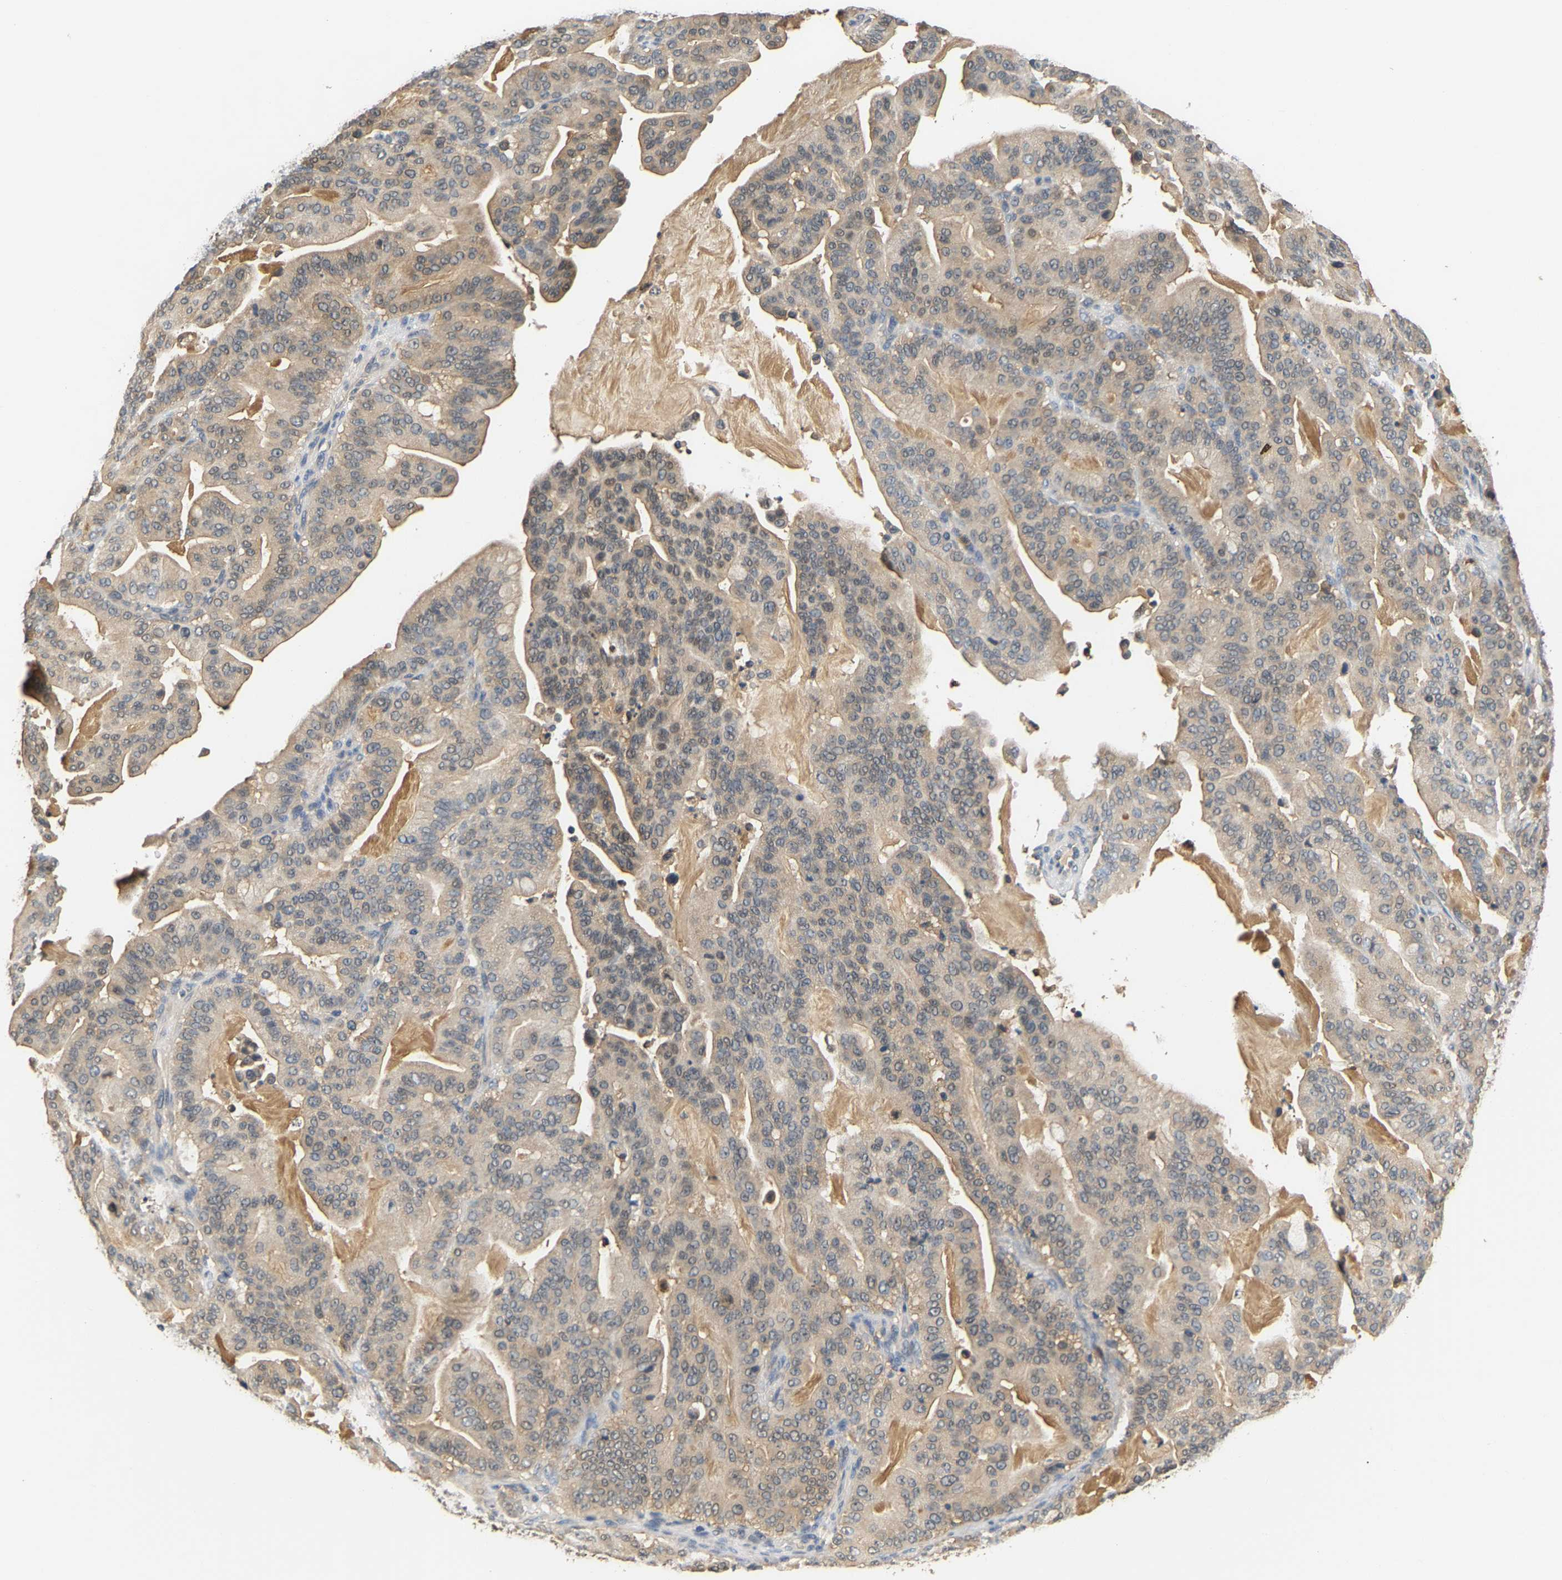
{"staining": {"intensity": "weak", "quantity": ">75%", "location": "cytoplasmic/membranous"}, "tissue": "pancreatic cancer", "cell_type": "Tumor cells", "image_type": "cancer", "snomed": [{"axis": "morphology", "description": "Adenocarcinoma, NOS"}, {"axis": "topography", "description": "Pancreas"}], "caption": "High-power microscopy captured an immunohistochemistry (IHC) photomicrograph of pancreatic cancer (adenocarcinoma), revealing weak cytoplasmic/membranous expression in about >75% of tumor cells. Immunohistochemistry stains the protein in brown and the nuclei are stained blue.", "gene": "GPI", "patient": {"sex": "female", "age": 73}}